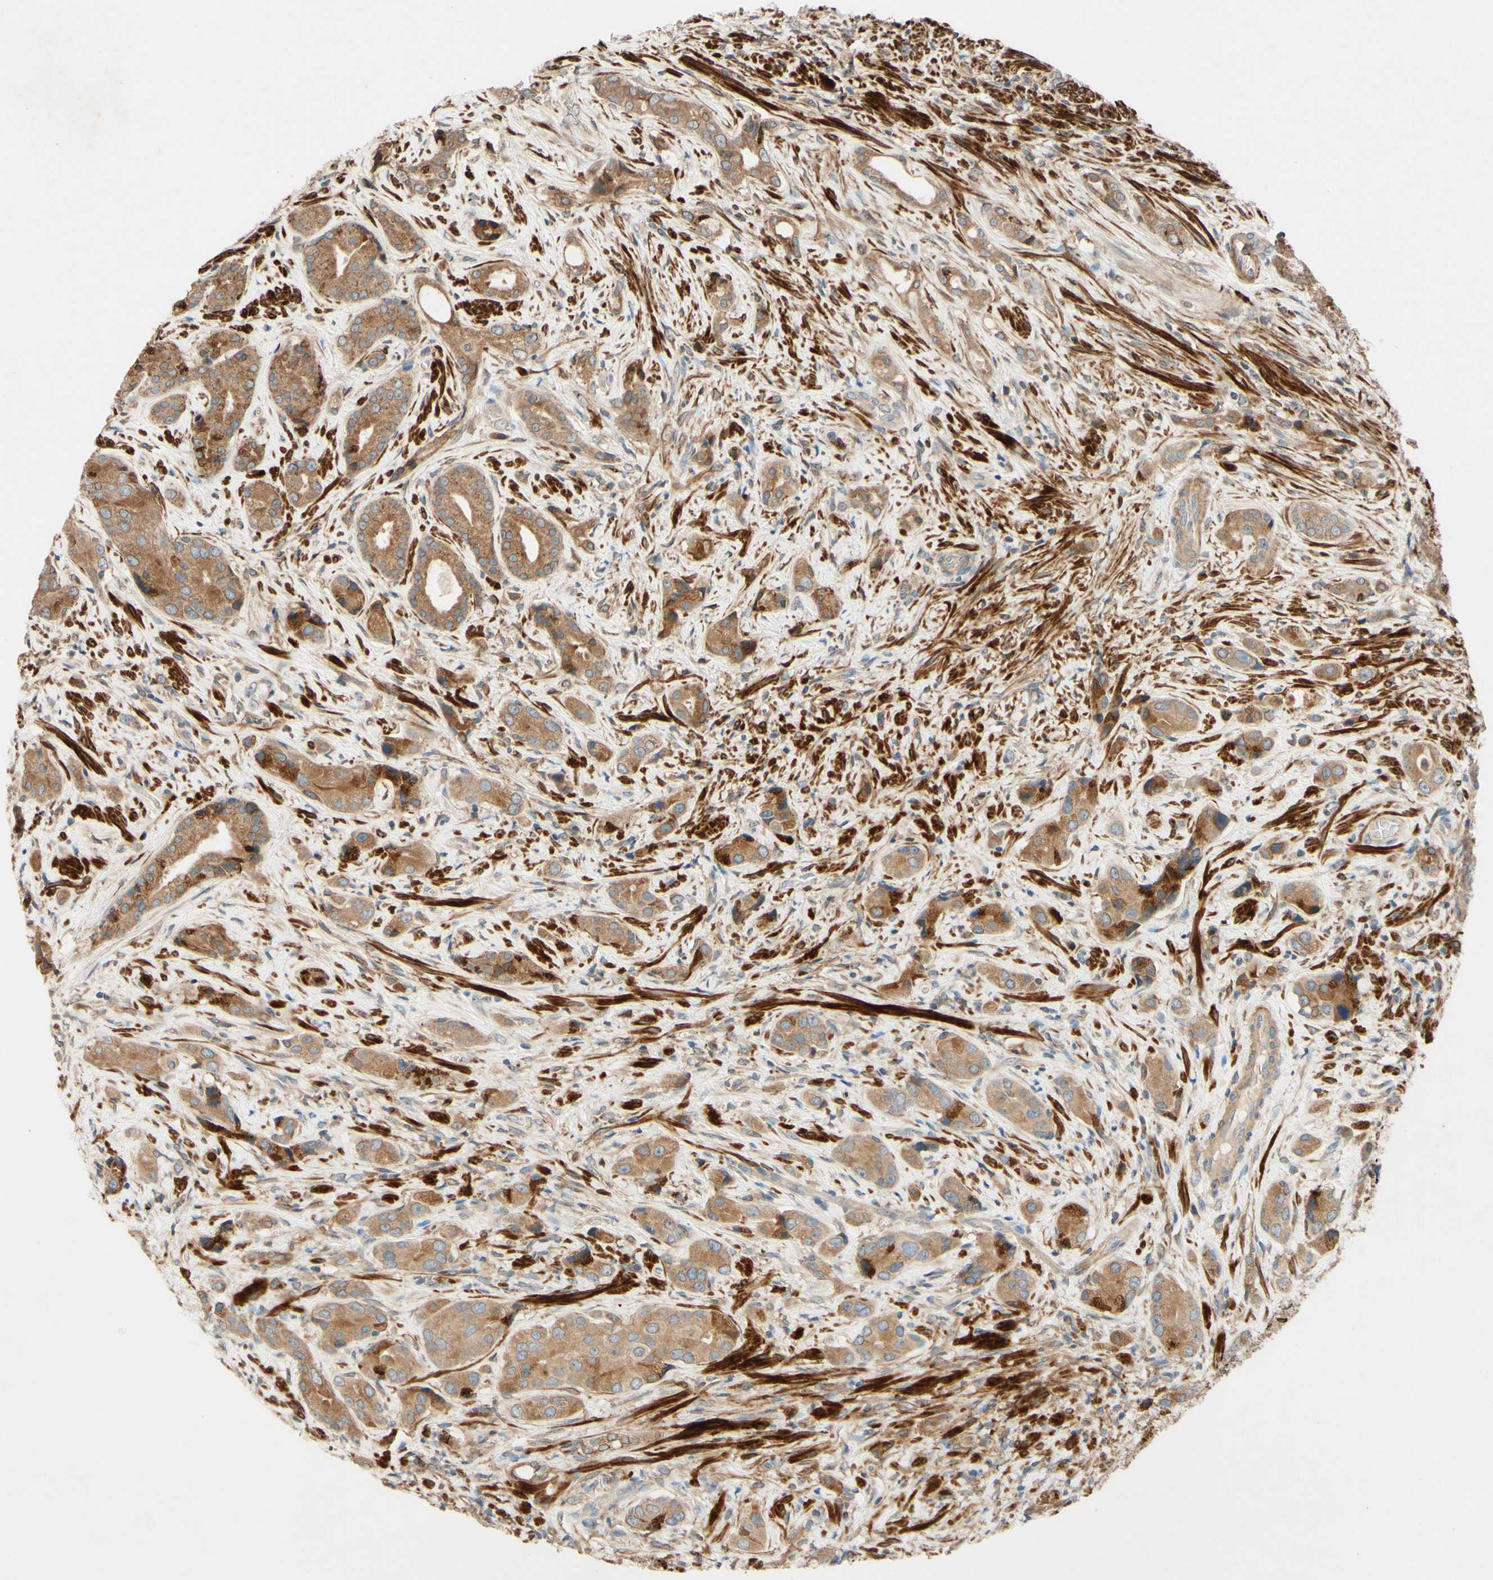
{"staining": {"intensity": "moderate", "quantity": "25%-75%", "location": "cytoplasmic/membranous,nuclear"}, "tissue": "prostate cancer", "cell_type": "Tumor cells", "image_type": "cancer", "snomed": [{"axis": "morphology", "description": "Adenocarcinoma, High grade"}, {"axis": "topography", "description": "Prostate"}], "caption": "A photomicrograph showing moderate cytoplasmic/membranous and nuclear expression in approximately 25%-75% of tumor cells in high-grade adenocarcinoma (prostate), as visualized by brown immunohistochemical staining.", "gene": "PTPRU", "patient": {"sex": "male", "age": 71}}